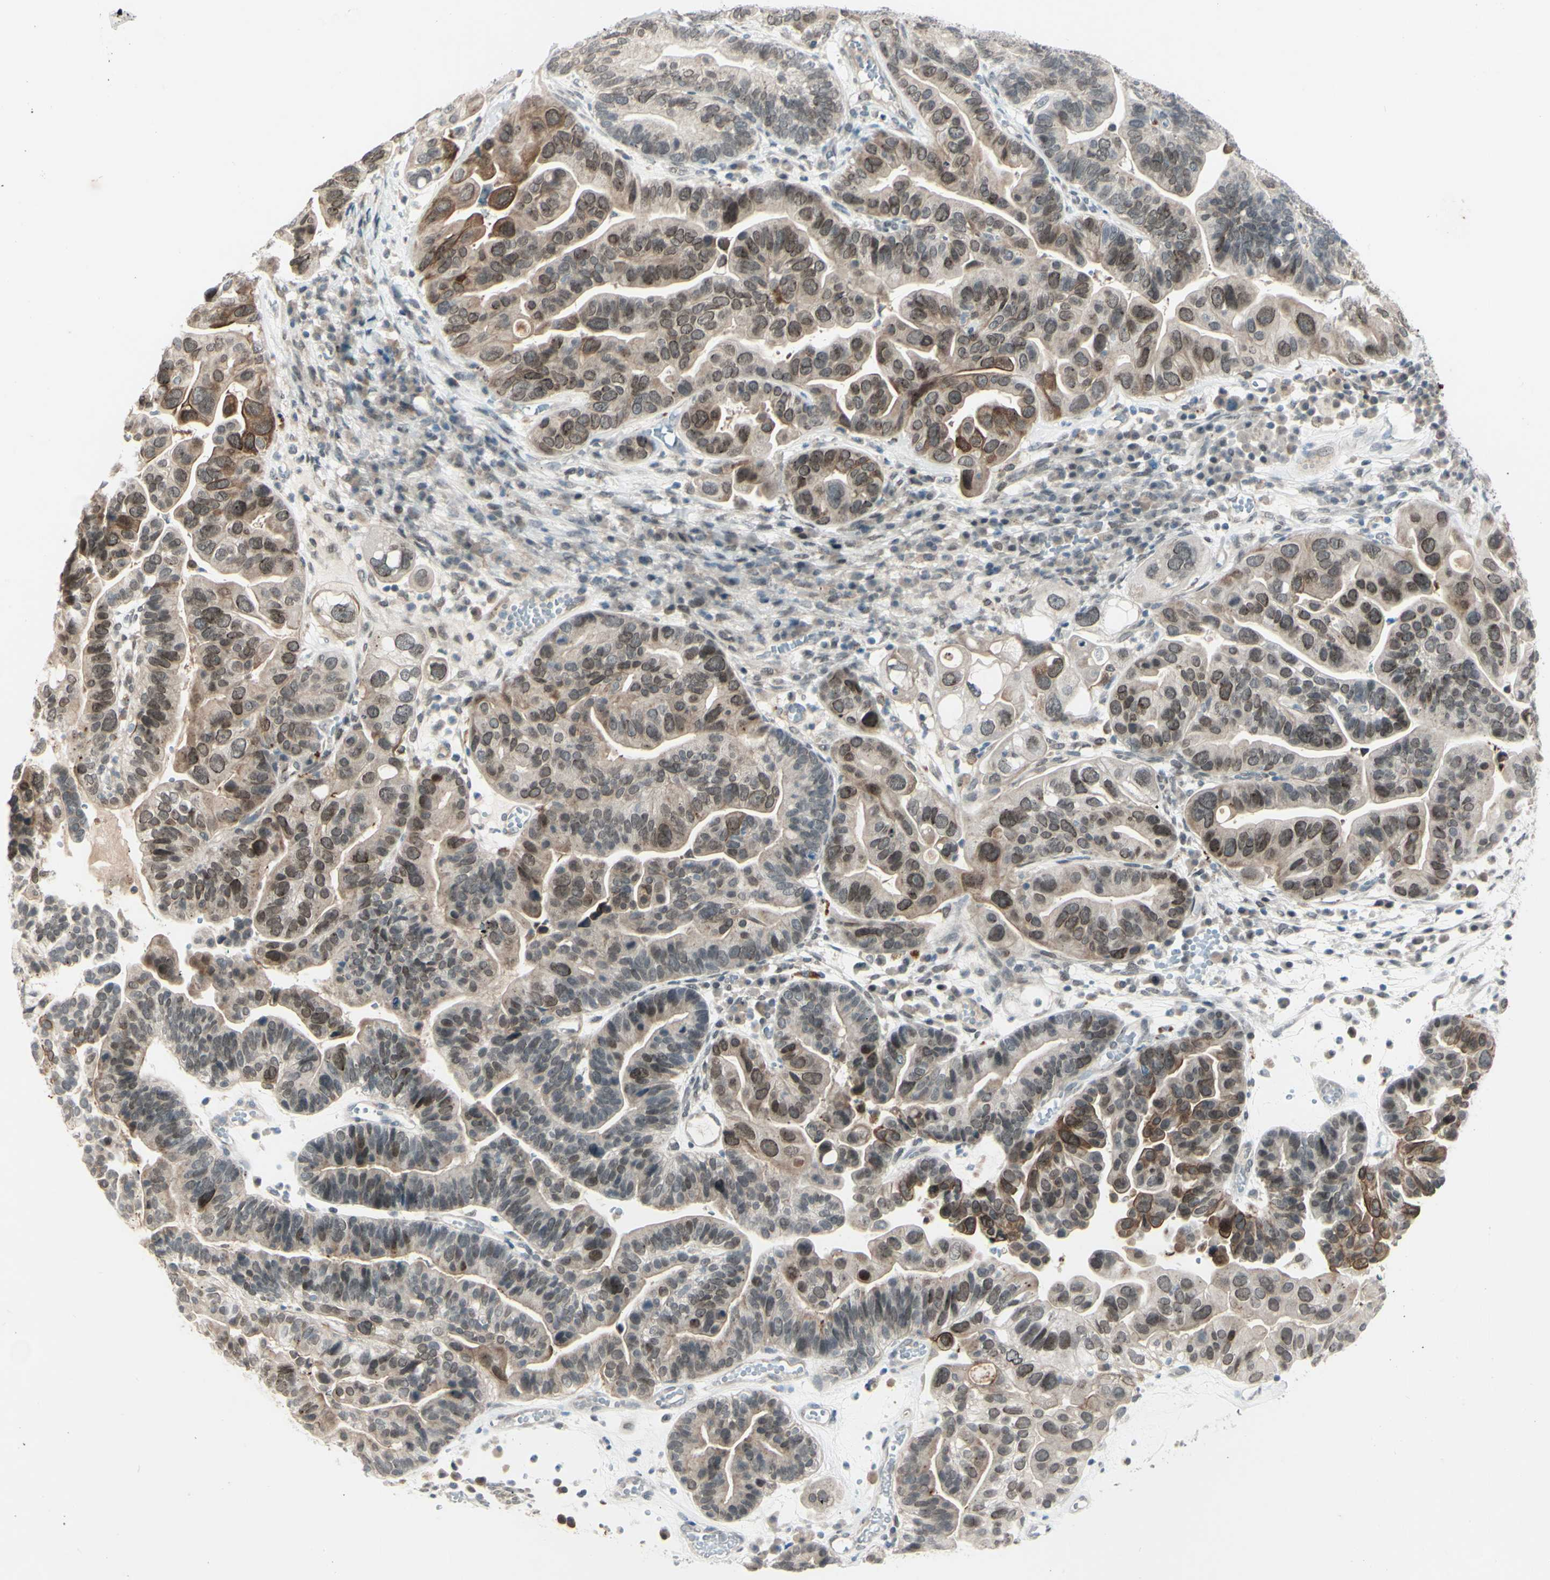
{"staining": {"intensity": "moderate", "quantity": "25%-75%", "location": "cytoplasmic/membranous,nuclear"}, "tissue": "ovarian cancer", "cell_type": "Tumor cells", "image_type": "cancer", "snomed": [{"axis": "morphology", "description": "Cystadenocarcinoma, serous, NOS"}, {"axis": "topography", "description": "Ovary"}], "caption": "The immunohistochemical stain labels moderate cytoplasmic/membranous and nuclear expression in tumor cells of ovarian cancer (serous cystadenocarcinoma) tissue. The staining was performed using DAB (3,3'-diaminobenzidine), with brown indicating positive protein expression. Nuclei are stained blue with hematoxylin.", "gene": "FGFR2", "patient": {"sex": "female", "age": 56}}